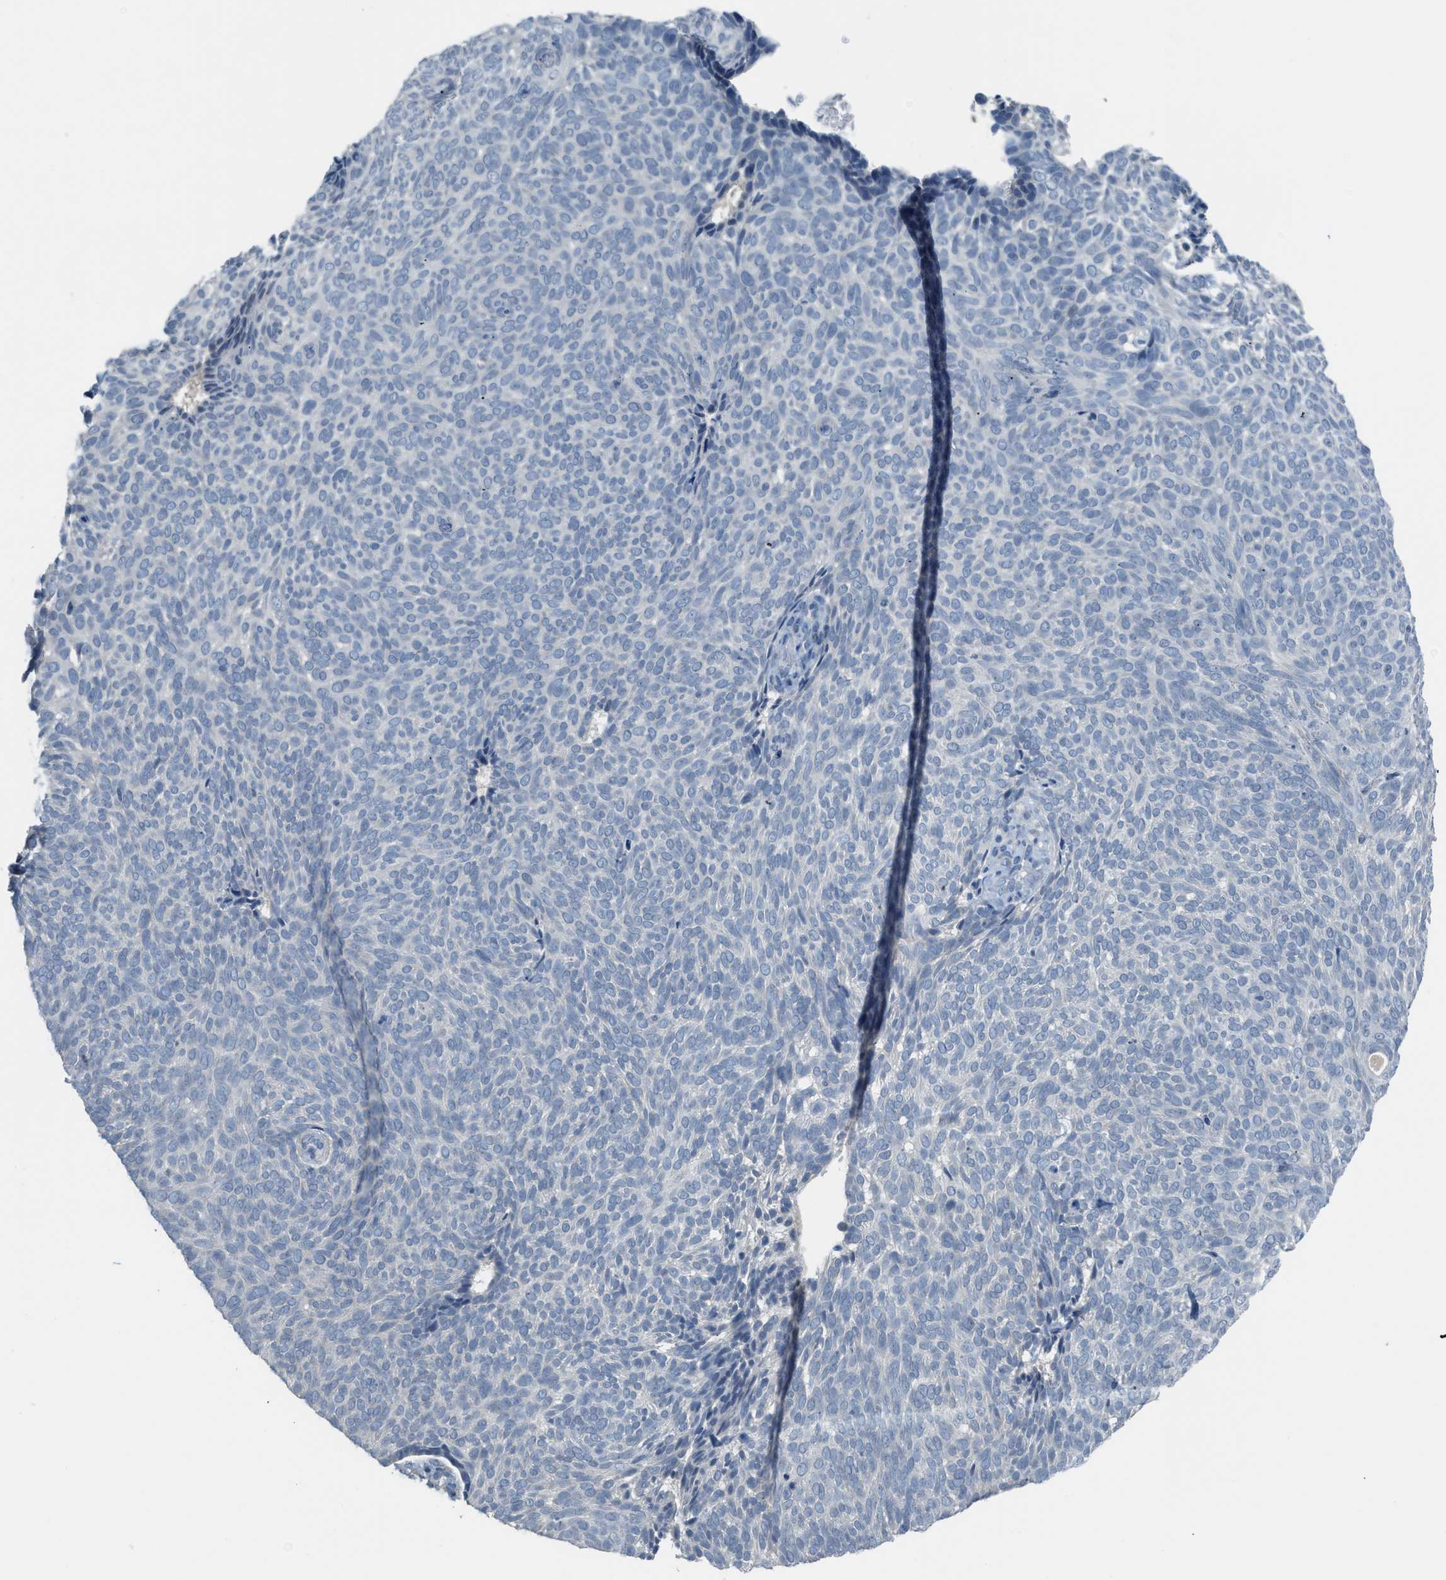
{"staining": {"intensity": "negative", "quantity": "none", "location": "none"}, "tissue": "skin cancer", "cell_type": "Tumor cells", "image_type": "cancer", "snomed": [{"axis": "morphology", "description": "Basal cell carcinoma"}, {"axis": "topography", "description": "Skin"}], "caption": "Basal cell carcinoma (skin) stained for a protein using IHC demonstrates no staining tumor cells.", "gene": "TMEM154", "patient": {"sex": "male", "age": 61}}